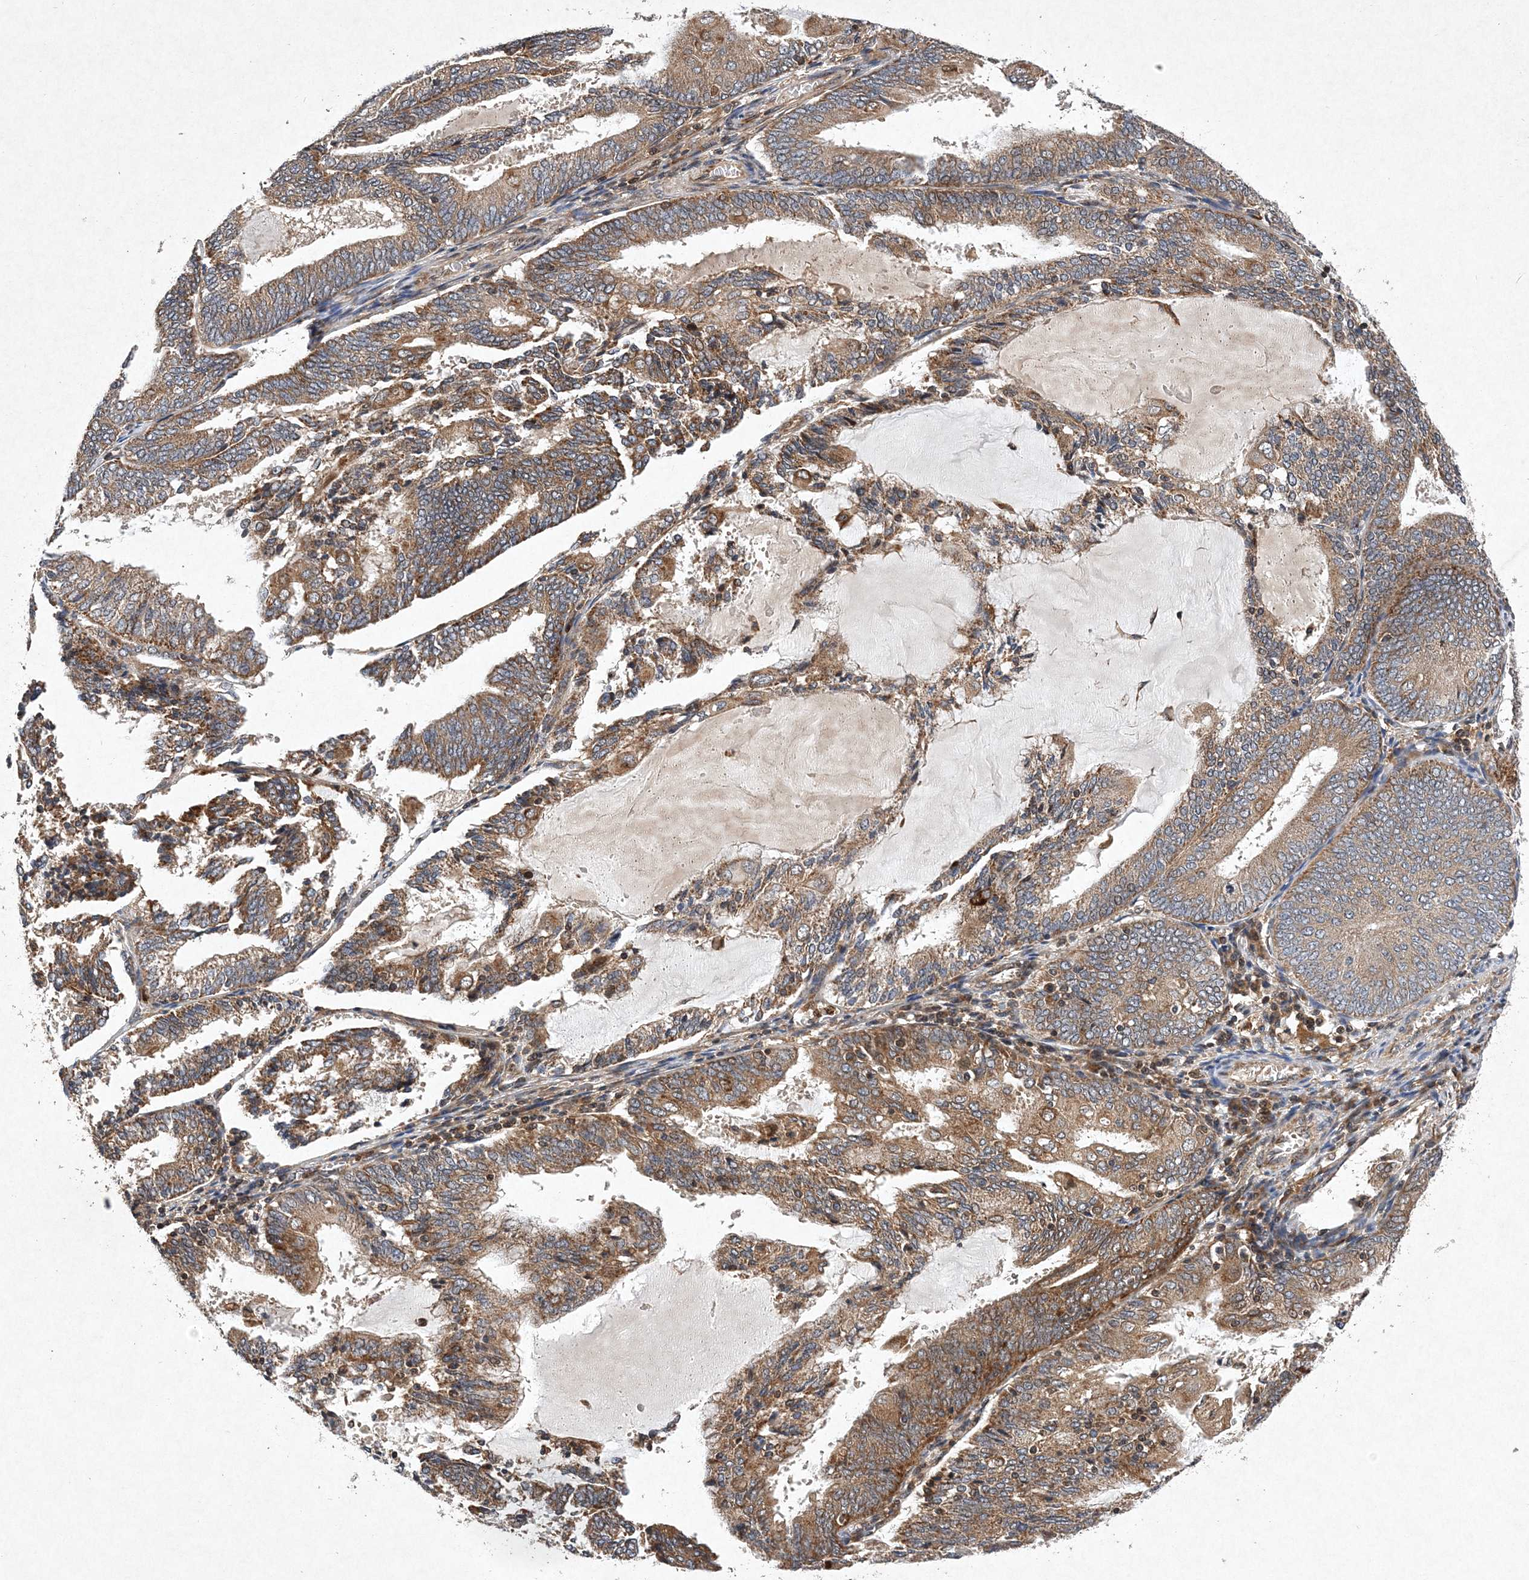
{"staining": {"intensity": "moderate", "quantity": ">75%", "location": "cytoplasmic/membranous"}, "tissue": "endometrial cancer", "cell_type": "Tumor cells", "image_type": "cancer", "snomed": [{"axis": "morphology", "description": "Adenocarcinoma, NOS"}, {"axis": "topography", "description": "Endometrium"}], "caption": "Protein expression analysis of human endometrial cancer (adenocarcinoma) reveals moderate cytoplasmic/membranous positivity in about >75% of tumor cells. The protein of interest is shown in brown color, while the nuclei are stained blue.", "gene": "PROSER1", "patient": {"sex": "female", "age": 81}}